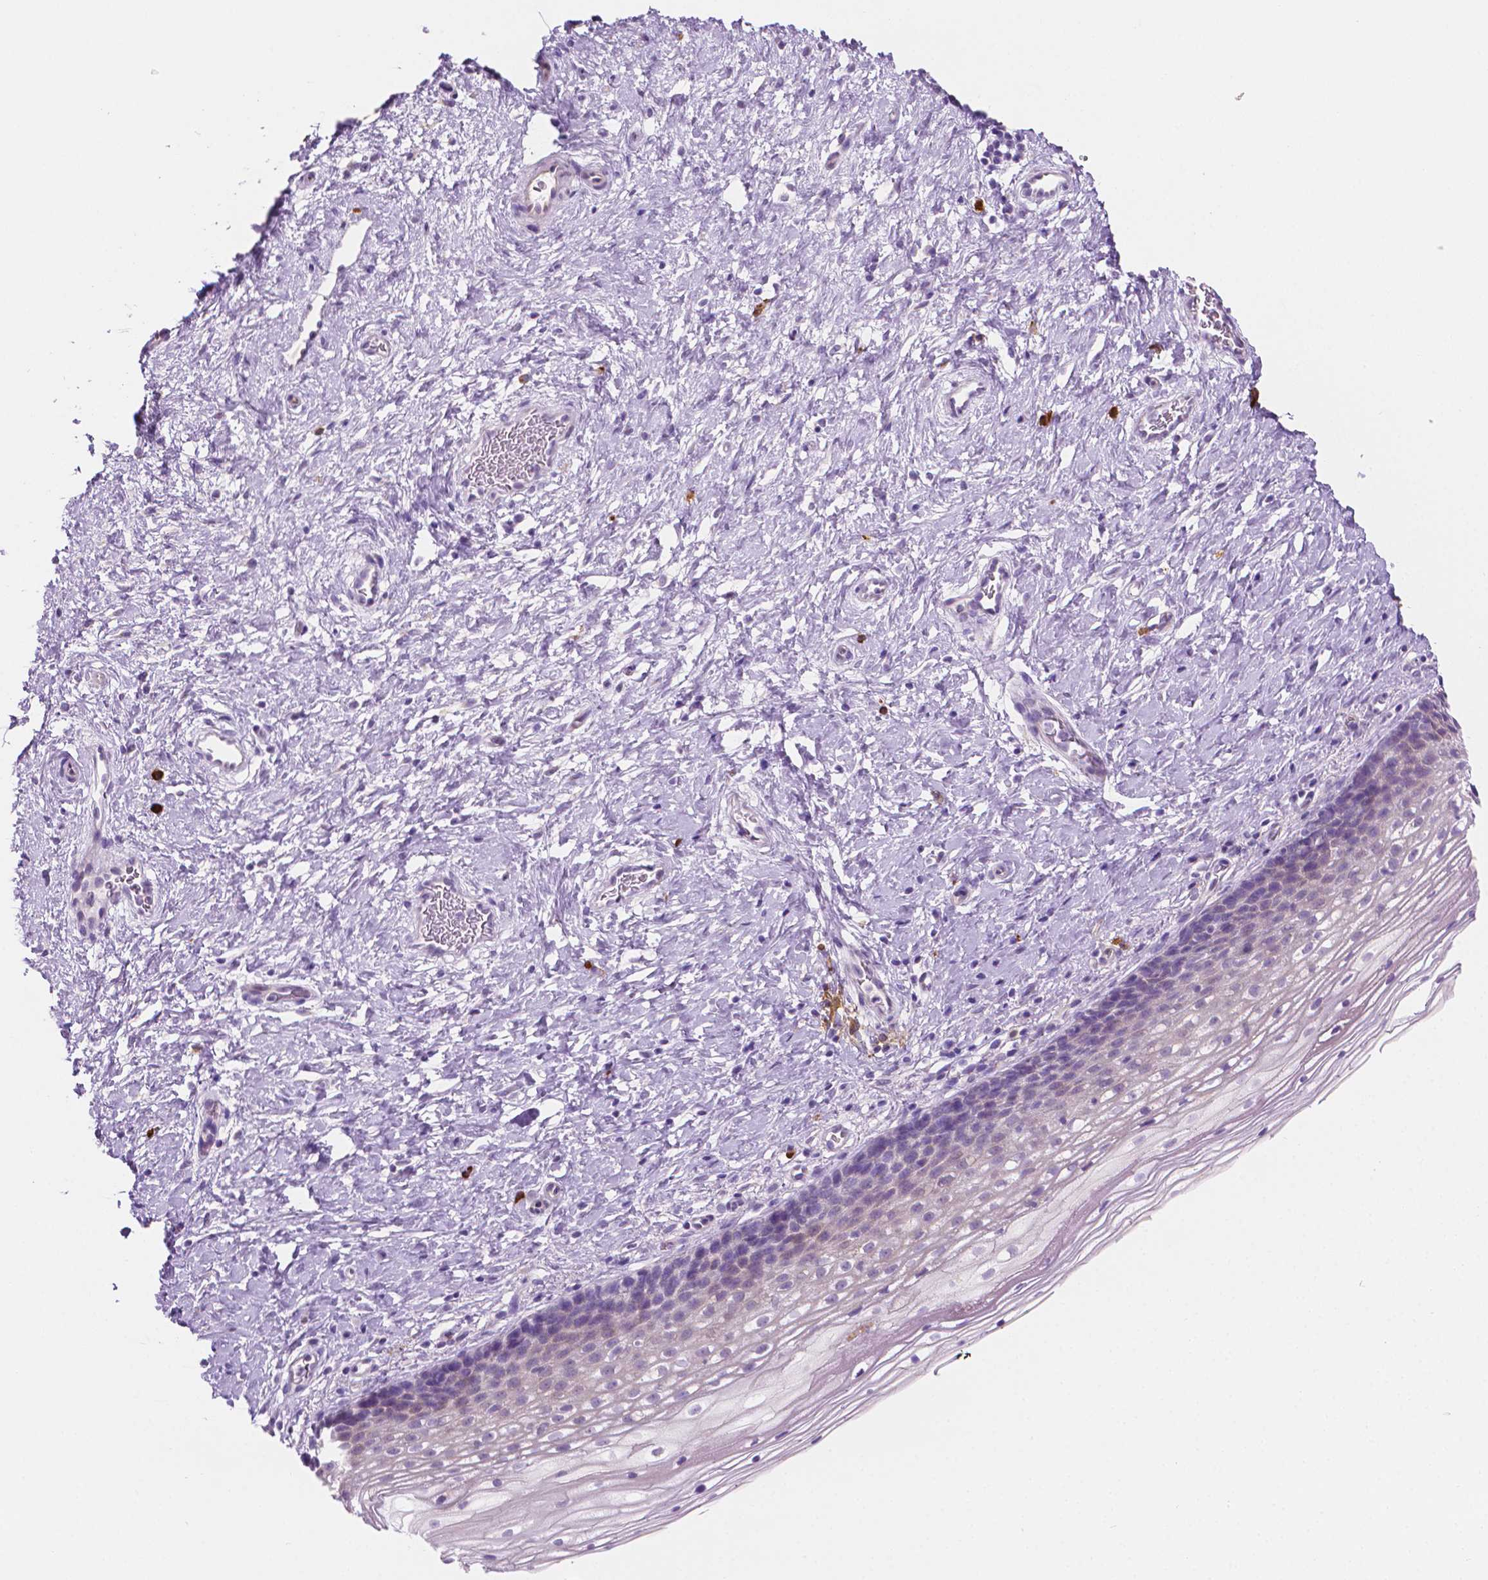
{"staining": {"intensity": "negative", "quantity": "none", "location": "none"}, "tissue": "cervix", "cell_type": "Glandular cells", "image_type": "normal", "snomed": [{"axis": "morphology", "description": "Normal tissue, NOS"}, {"axis": "topography", "description": "Cervix"}], "caption": "Immunohistochemistry of benign cervix demonstrates no staining in glandular cells. The staining is performed using DAB brown chromogen with nuclei counter-stained in using hematoxylin.", "gene": "EPPK1", "patient": {"sex": "female", "age": 34}}